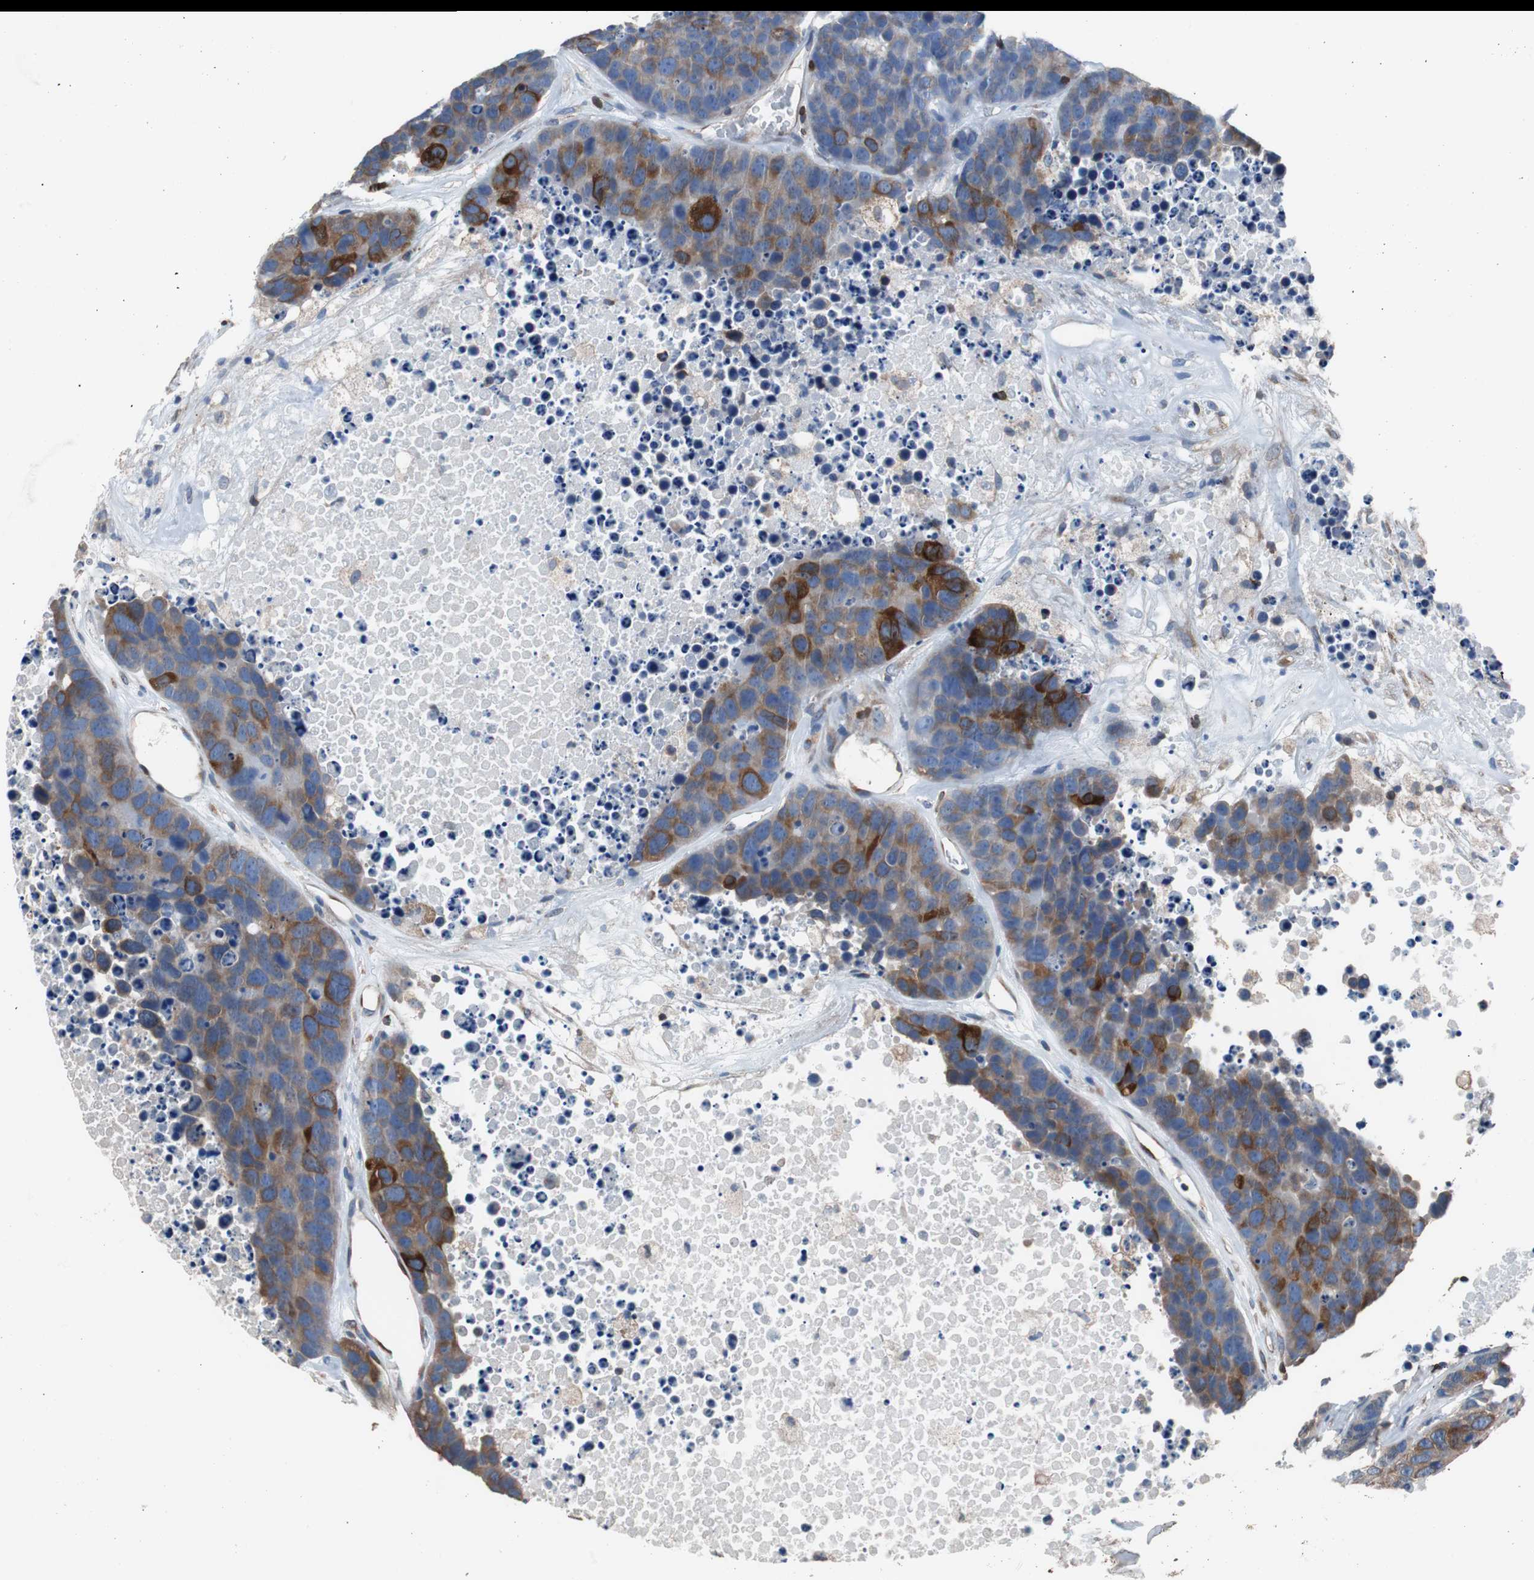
{"staining": {"intensity": "moderate", "quantity": ">75%", "location": "cytoplasmic/membranous"}, "tissue": "carcinoid", "cell_type": "Tumor cells", "image_type": "cancer", "snomed": [{"axis": "morphology", "description": "Carcinoid, malignant, NOS"}, {"axis": "topography", "description": "Lung"}], "caption": "Immunohistochemical staining of human carcinoid displays medium levels of moderate cytoplasmic/membranous positivity in about >75% of tumor cells.", "gene": "PBXIP1", "patient": {"sex": "male", "age": 60}}